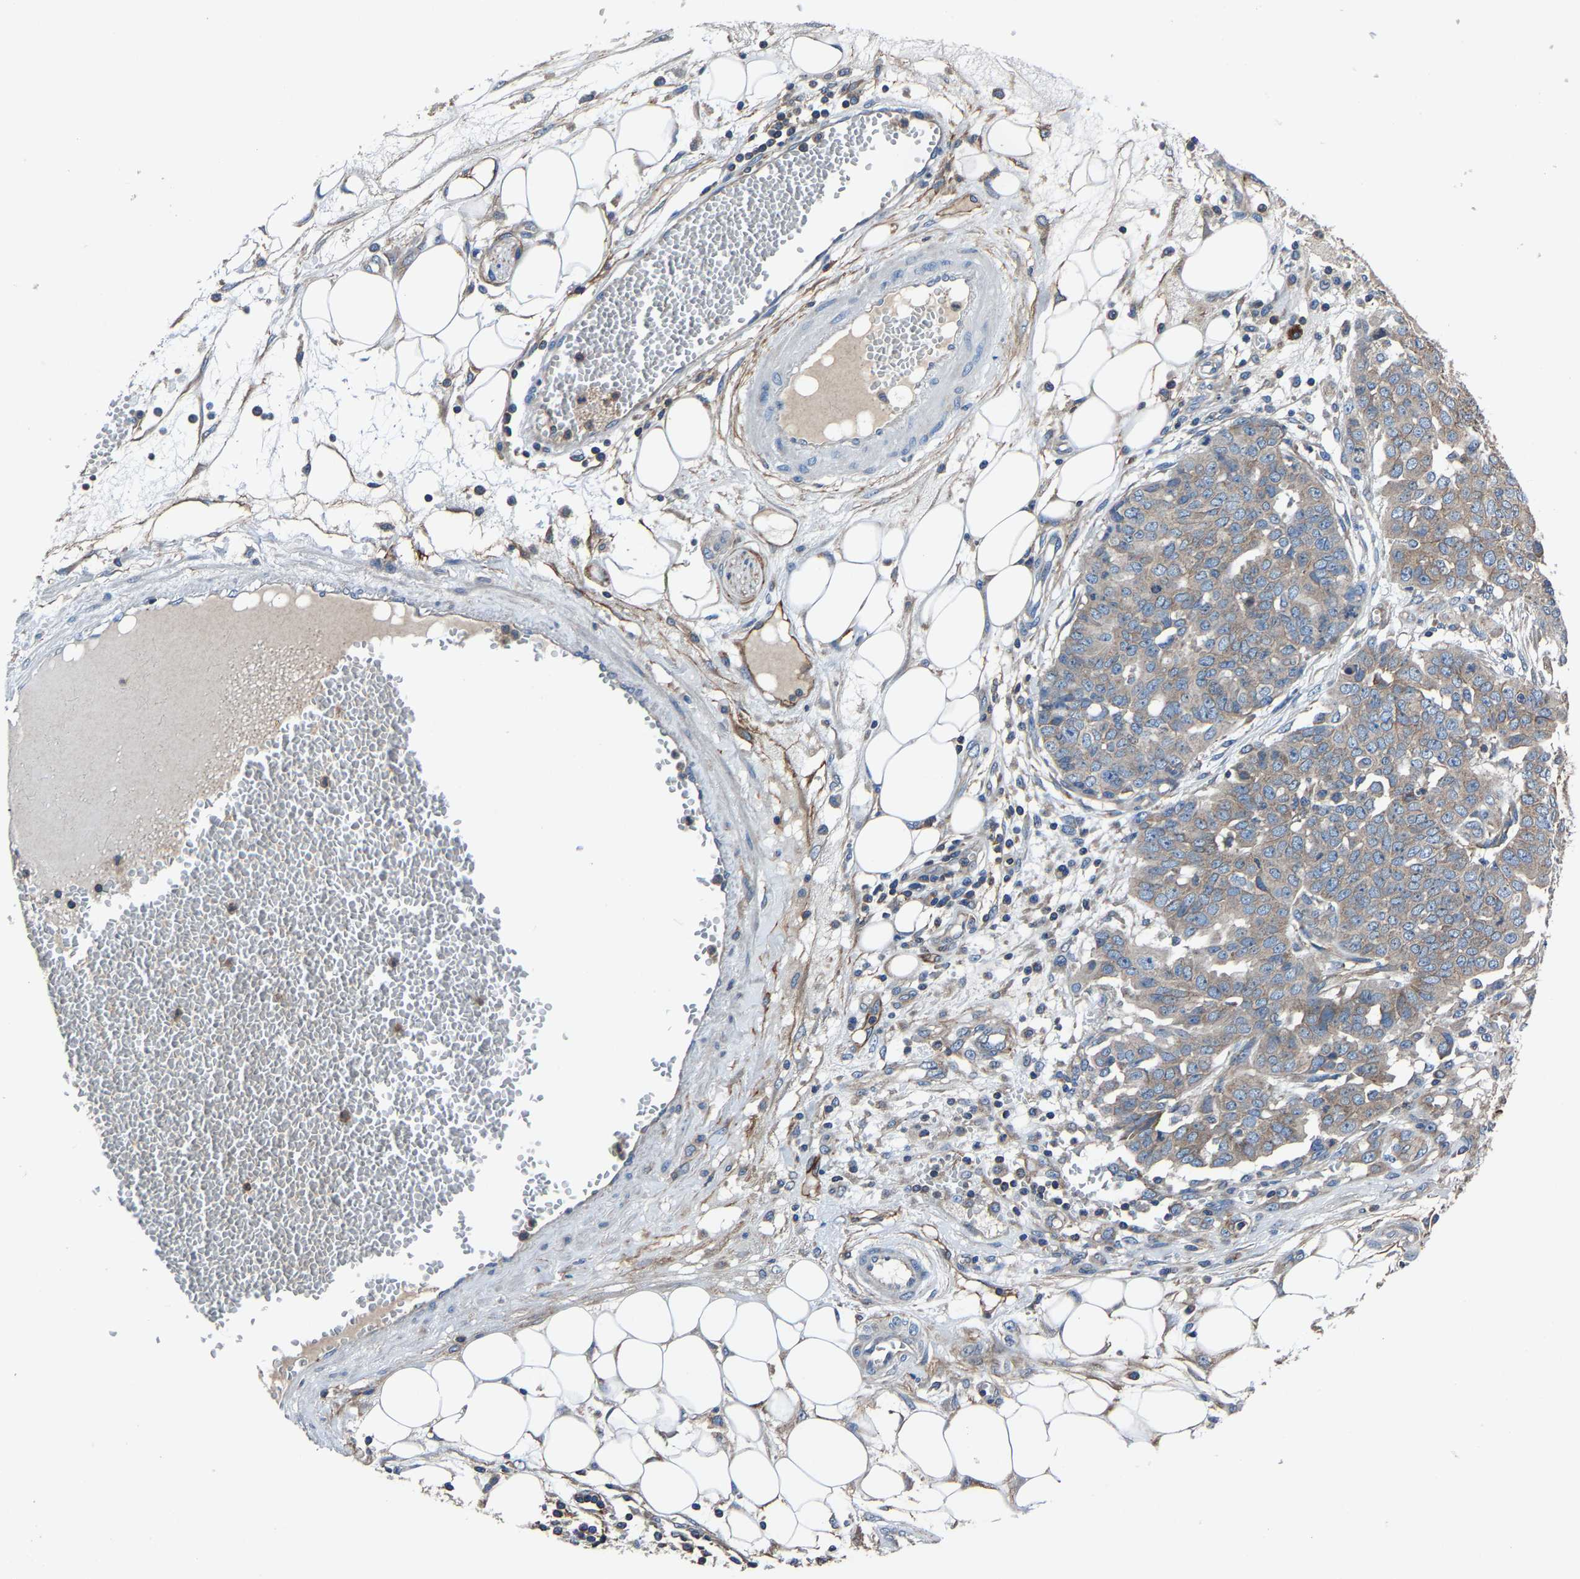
{"staining": {"intensity": "weak", "quantity": "25%-75%", "location": "cytoplasmic/membranous"}, "tissue": "ovarian cancer", "cell_type": "Tumor cells", "image_type": "cancer", "snomed": [{"axis": "morphology", "description": "Cystadenocarcinoma, serous, NOS"}, {"axis": "topography", "description": "Soft tissue"}, {"axis": "topography", "description": "Ovary"}], "caption": "Tumor cells show low levels of weak cytoplasmic/membranous staining in approximately 25%-75% of cells in human serous cystadenocarcinoma (ovarian). (DAB (3,3'-diaminobenzidine) IHC, brown staining for protein, blue staining for nuclei).", "gene": "KIAA1958", "patient": {"sex": "female", "age": 57}}